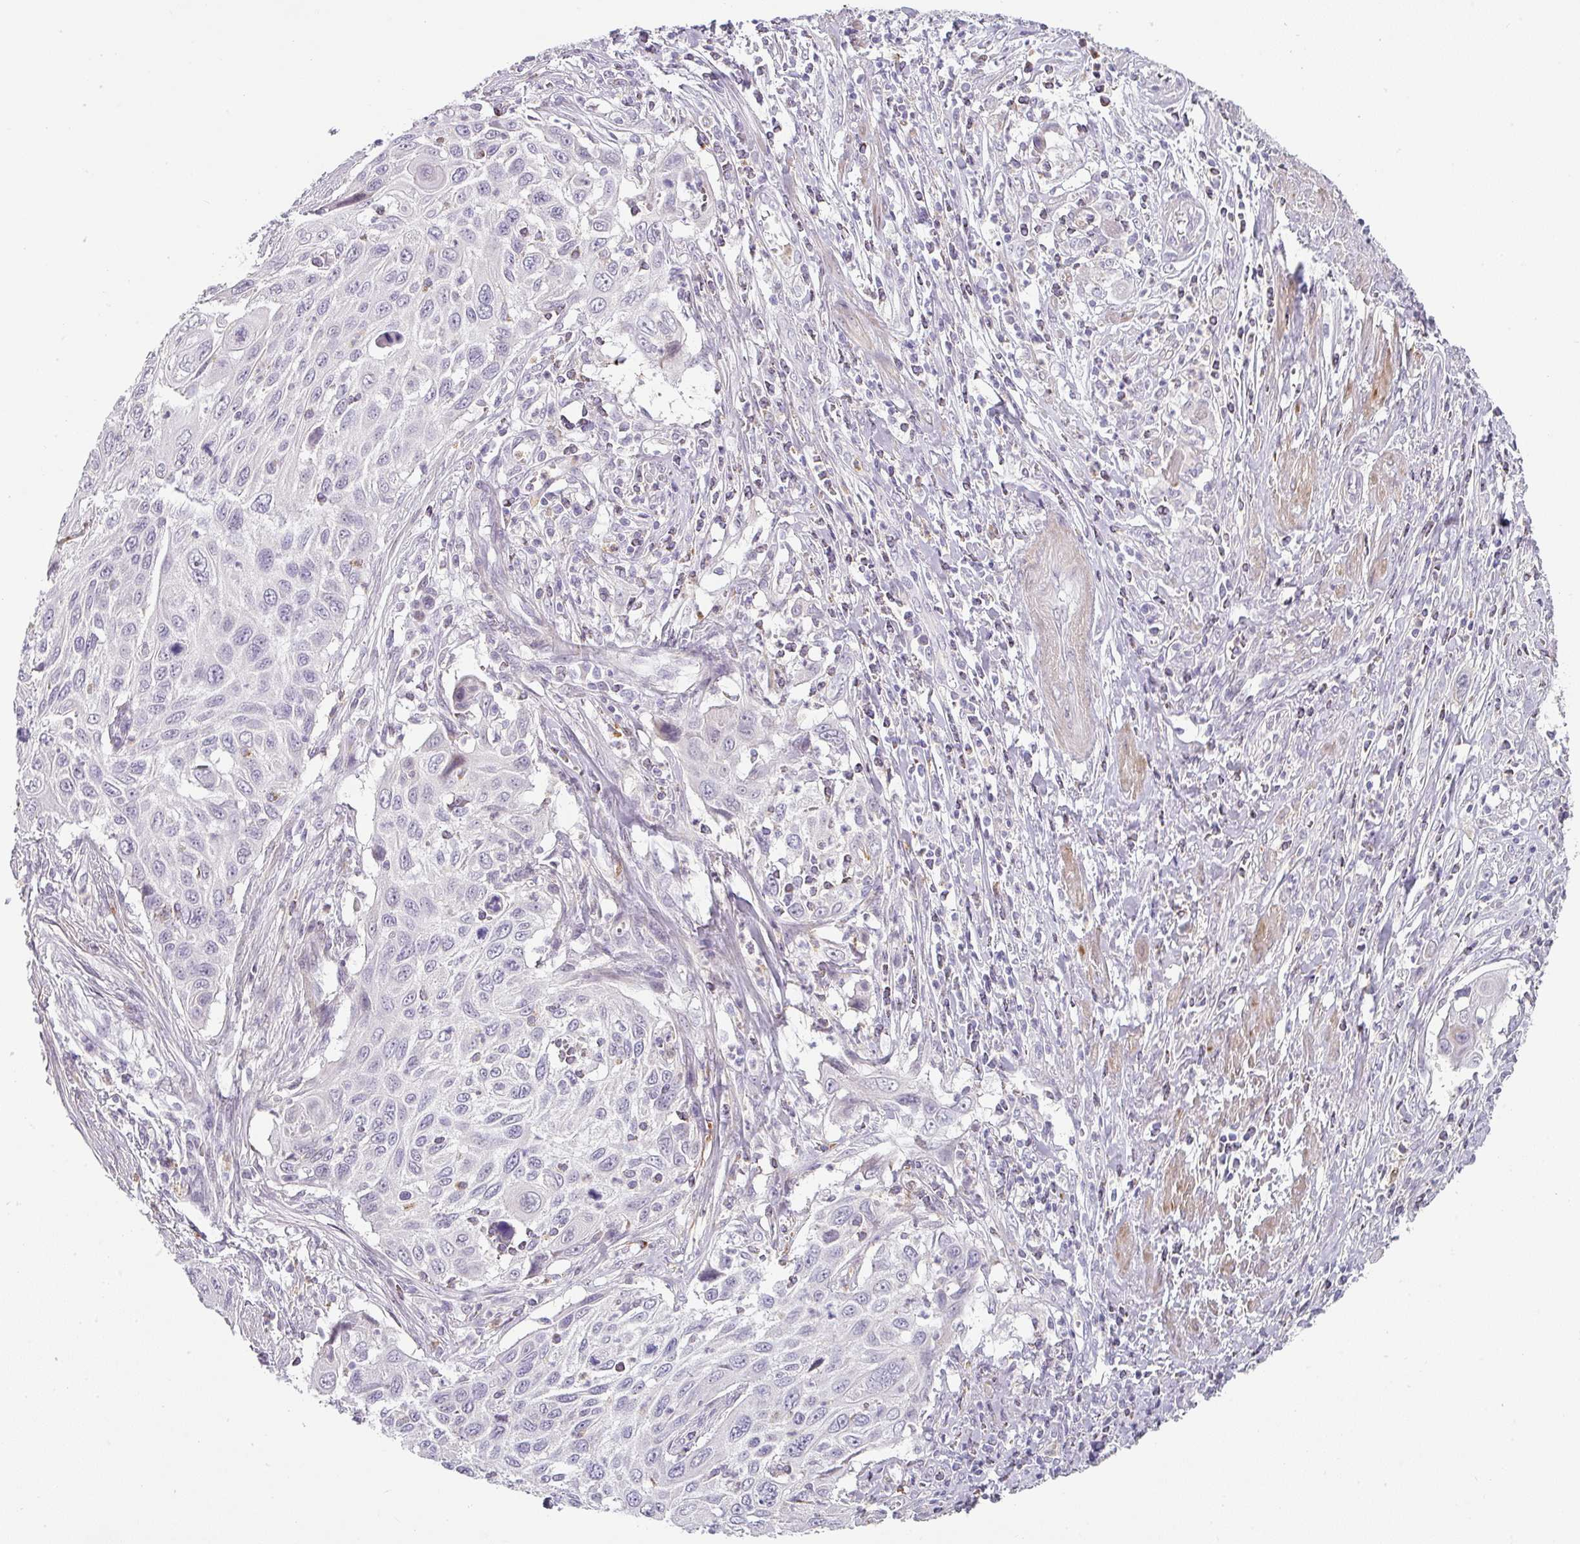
{"staining": {"intensity": "negative", "quantity": "none", "location": "none"}, "tissue": "cervical cancer", "cell_type": "Tumor cells", "image_type": "cancer", "snomed": [{"axis": "morphology", "description": "Squamous cell carcinoma, NOS"}, {"axis": "topography", "description": "Cervix"}], "caption": "The photomicrograph shows no staining of tumor cells in squamous cell carcinoma (cervical). (DAB immunohistochemistry (IHC), high magnification).", "gene": "BTLA", "patient": {"sex": "female", "age": 70}}